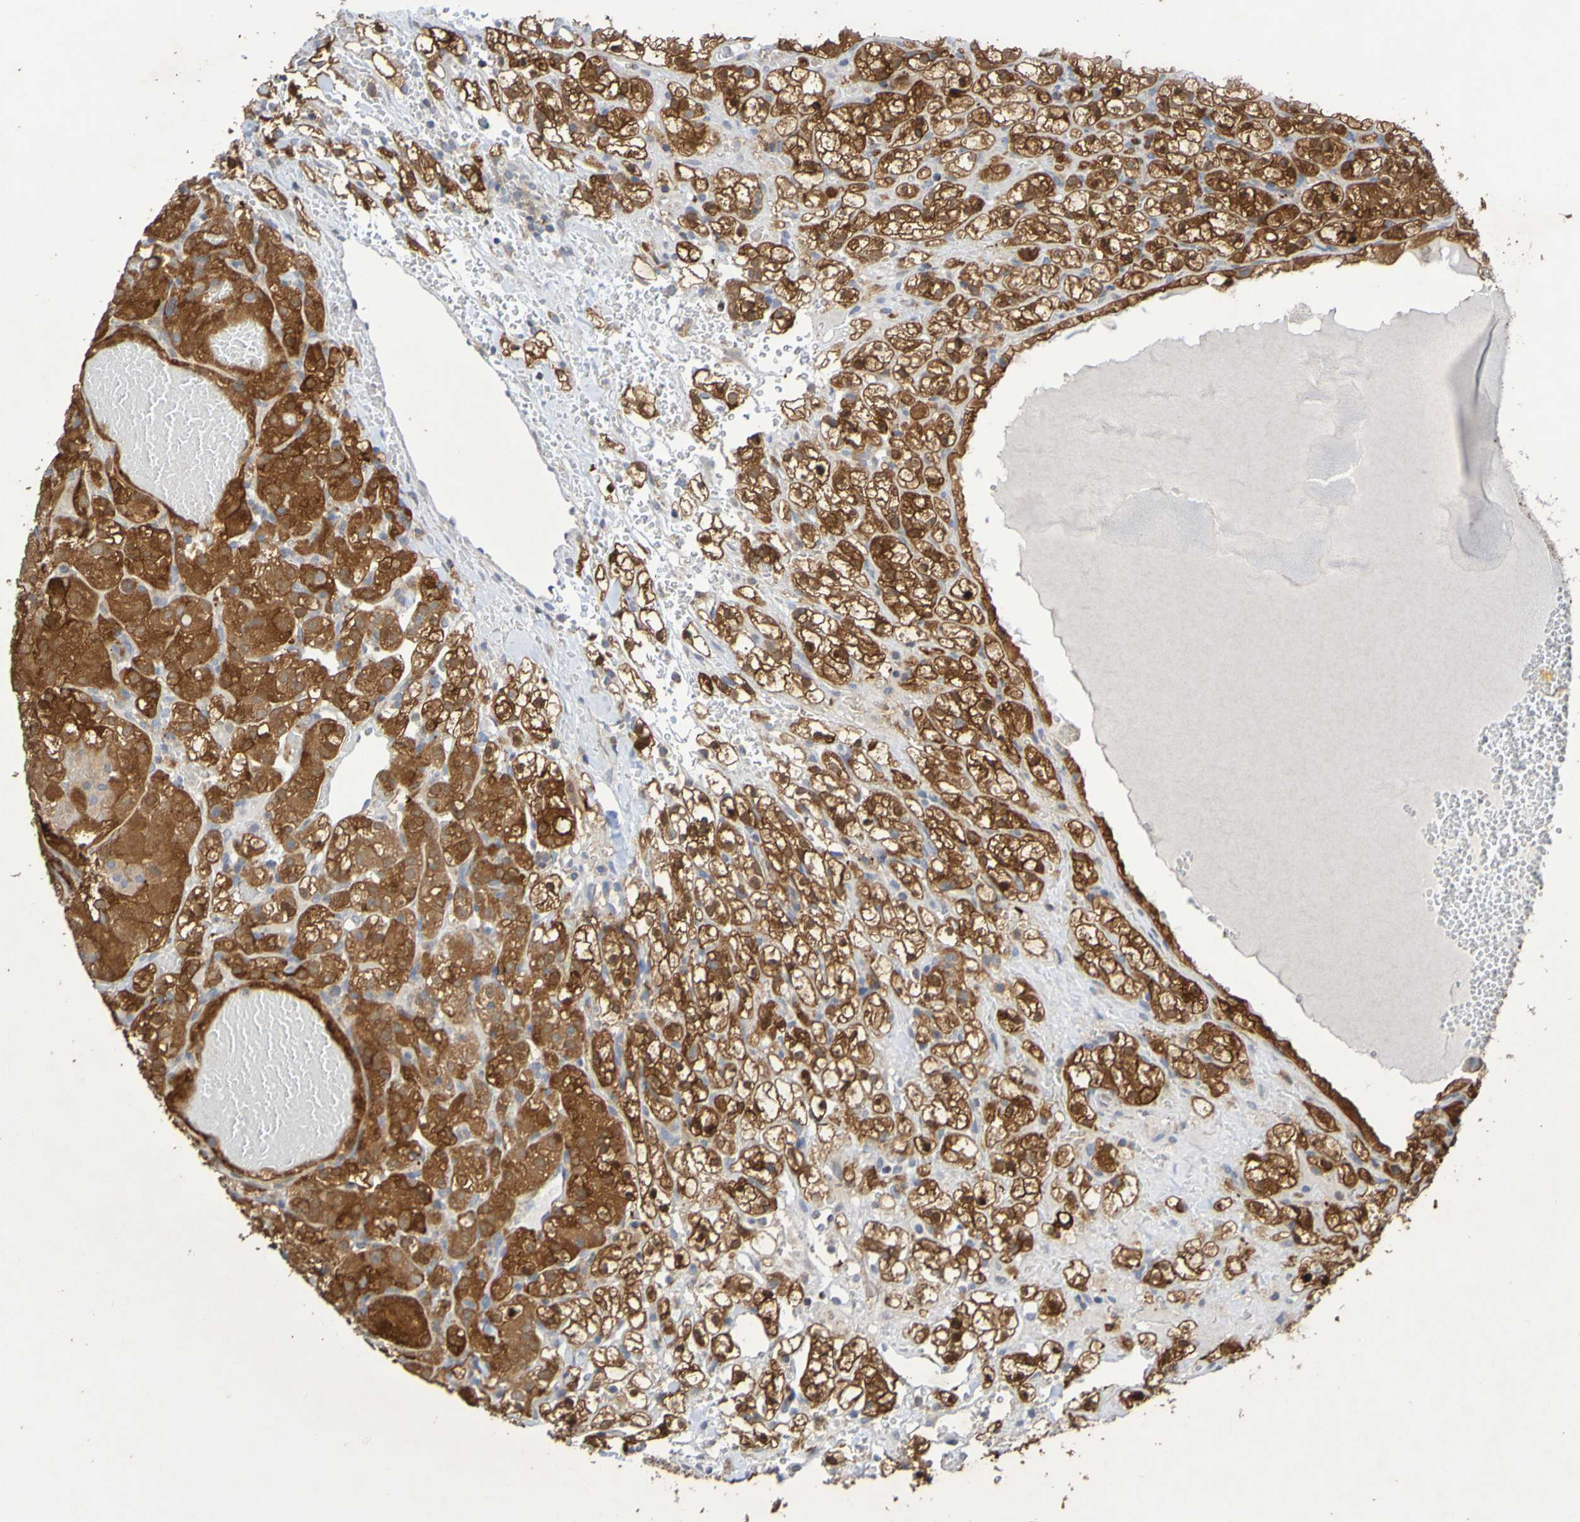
{"staining": {"intensity": "strong", "quantity": ">75%", "location": "cytoplasmic/membranous,nuclear"}, "tissue": "renal cancer", "cell_type": "Tumor cells", "image_type": "cancer", "snomed": [{"axis": "morphology", "description": "Adenocarcinoma, NOS"}, {"axis": "topography", "description": "Kidney"}], "caption": "An image of adenocarcinoma (renal) stained for a protein reveals strong cytoplasmic/membranous and nuclear brown staining in tumor cells.", "gene": "C3orf18", "patient": {"sex": "male", "age": 61}}